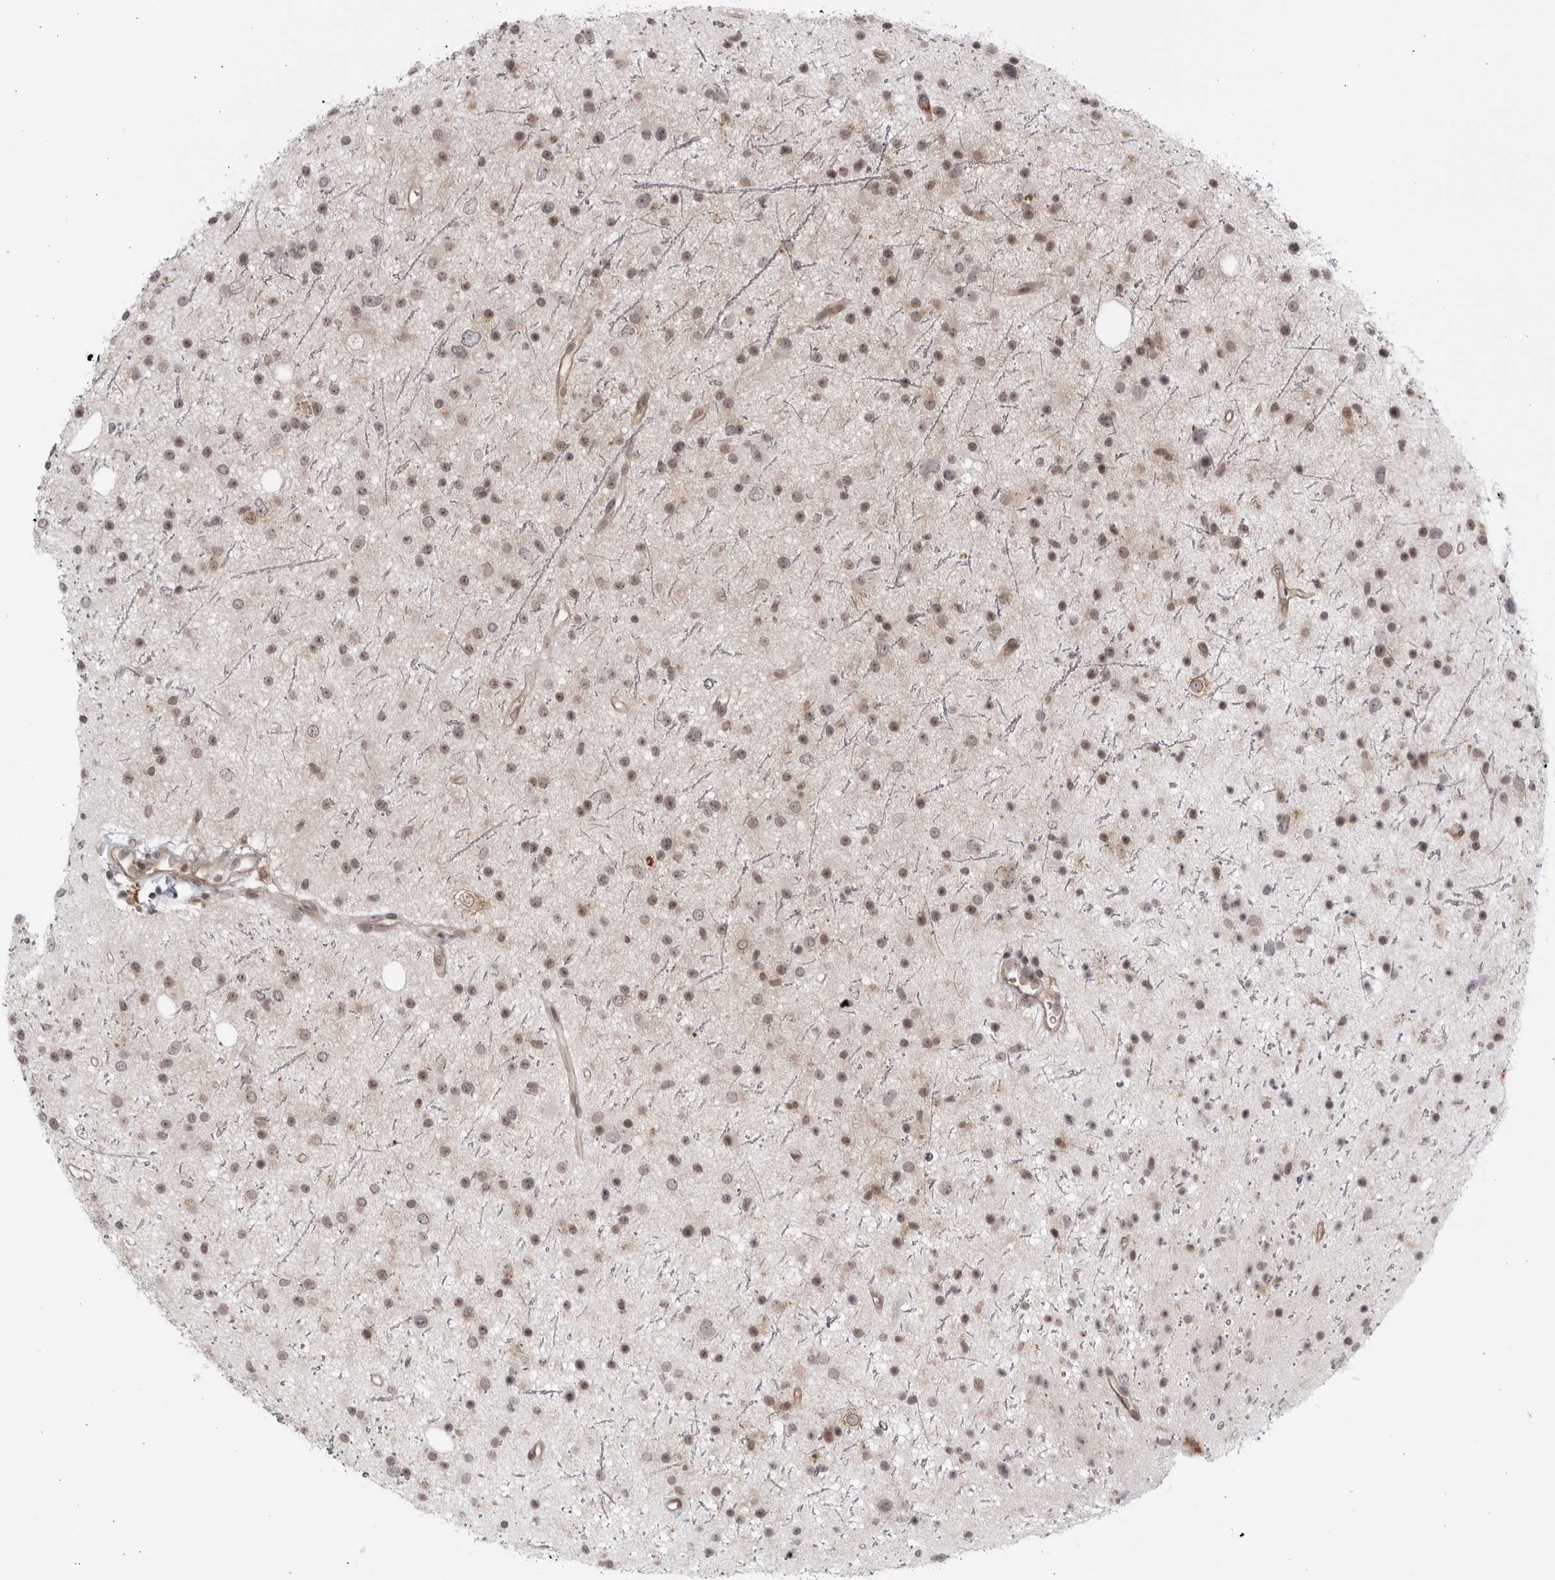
{"staining": {"intensity": "weak", "quantity": "25%-75%", "location": "nuclear"}, "tissue": "glioma", "cell_type": "Tumor cells", "image_type": "cancer", "snomed": [{"axis": "morphology", "description": "Glioma, malignant, Low grade"}, {"axis": "topography", "description": "Cerebral cortex"}], "caption": "Immunohistochemistry image of glioma stained for a protein (brown), which shows low levels of weak nuclear expression in about 25%-75% of tumor cells.", "gene": "DTL", "patient": {"sex": "female", "age": 39}}